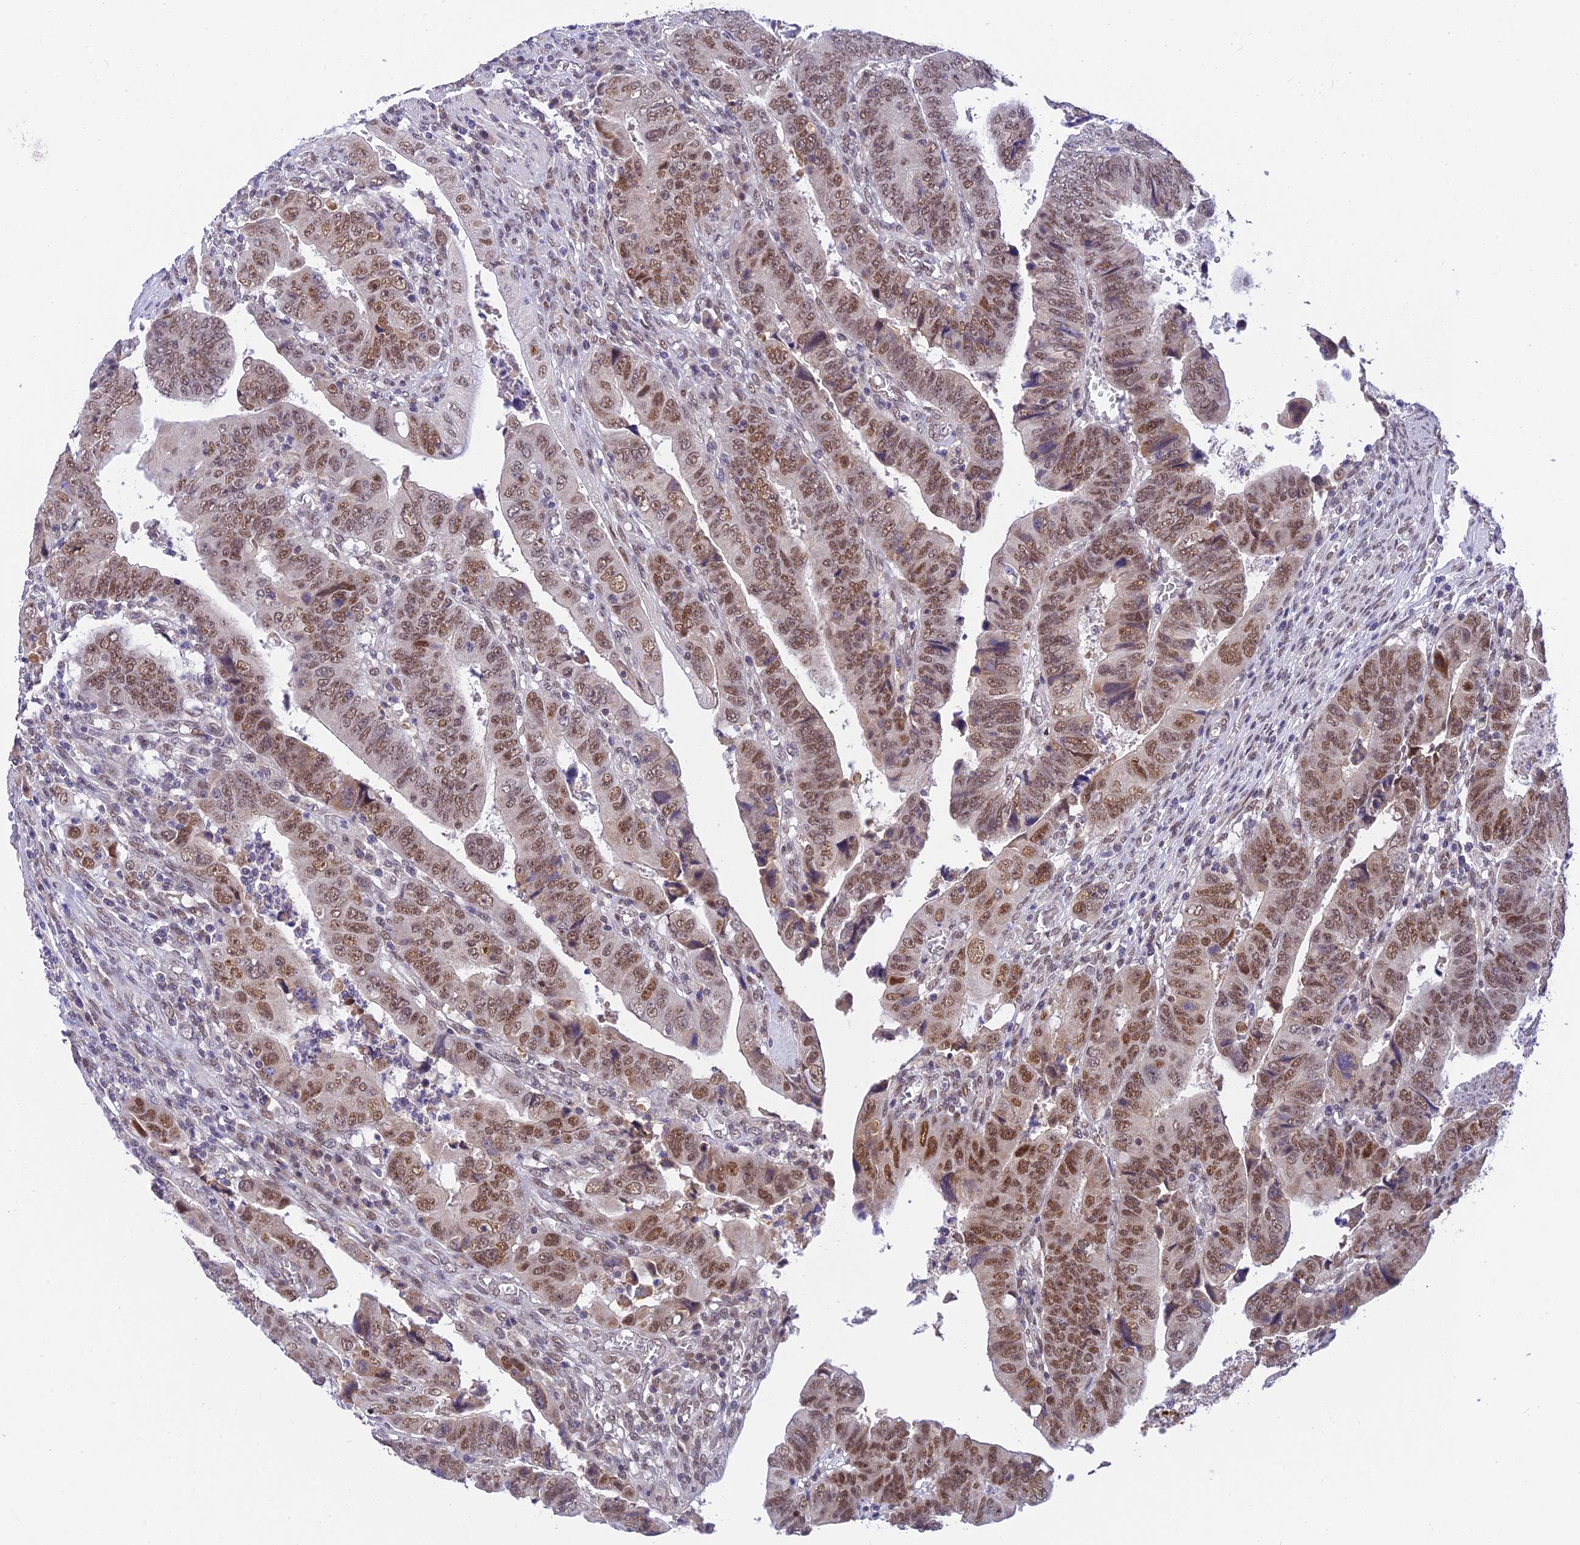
{"staining": {"intensity": "moderate", "quantity": ">75%", "location": "nuclear"}, "tissue": "colorectal cancer", "cell_type": "Tumor cells", "image_type": "cancer", "snomed": [{"axis": "morphology", "description": "Normal tissue, NOS"}, {"axis": "morphology", "description": "Adenocarcinoma, NOS"}, {"axis": "topography", "description": "Rectum"}], "caption": "Immunohistochemical staining of human colorectal adenocarcinoma shows medium levels of moderate nuclear protein expression in approximately >75% of tumor cells.", "gene": "C2orf49", "patient": {"sex": "female", "age": 65}}